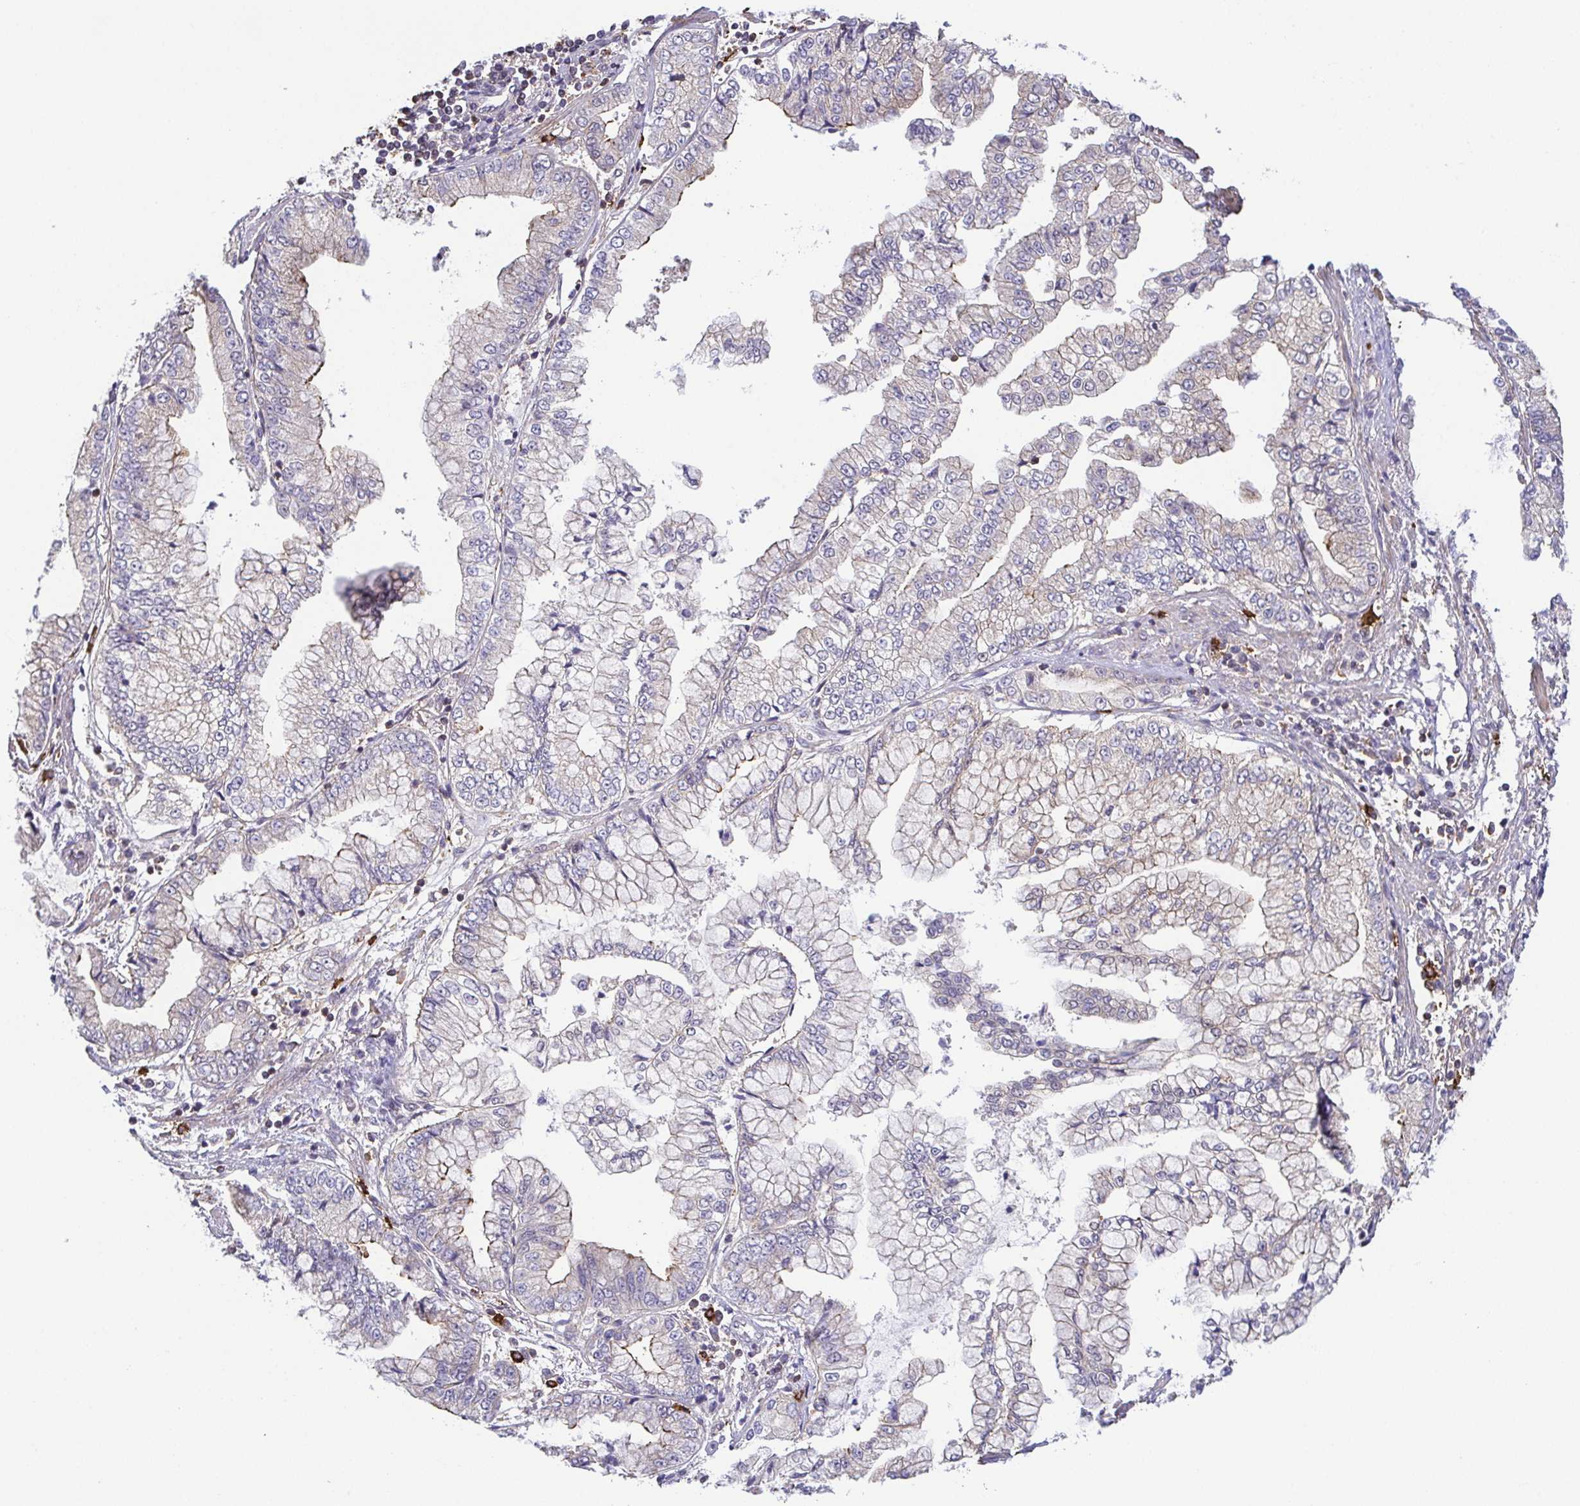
{"staining": {"intensity": "negative", "quantity": "none", "location": "none"}, "tissue": "stomach cancer", "cell_type": "Tumor cells", "image_type": "cancer", "snomed": [{"axis": "morphology", "description": "Adenocarcinoma, NOS"}, {"axis": "topography", "description": "Stomach, upper"}], "caption": "Stomach adenocarcinoma was stained to show a protein in brown. There is no significant positivity in tumor cells. (DAB (3,3'-diaminobenzidine) immunohistochemistry with hematoxylin counter stain).", "gene": "PREPL", "patient": {"sex": "female", "age": 74}}